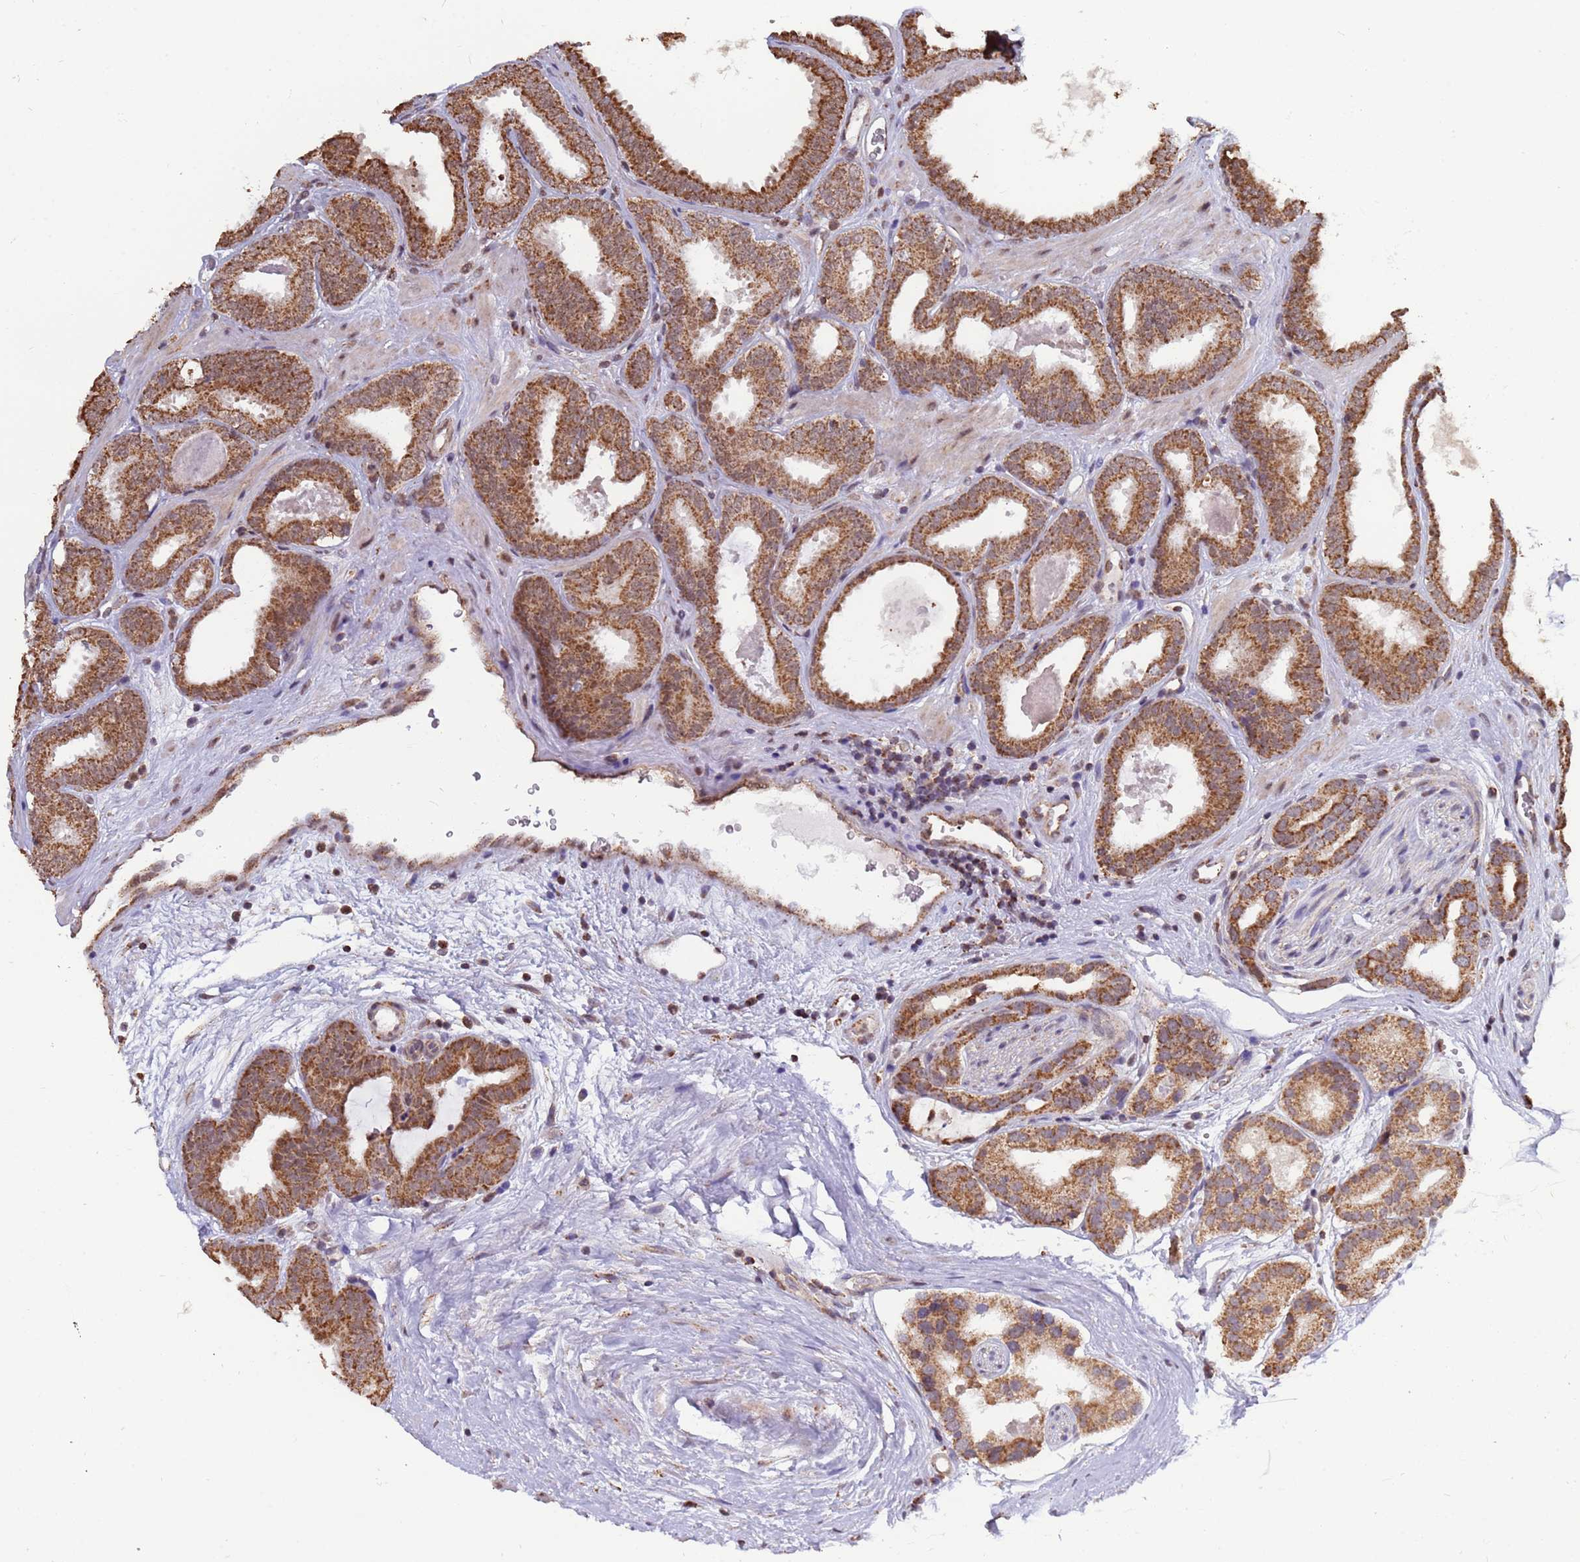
{"staining": {"intensity": "moderate", "quantity": ">75%", "location": "cytoplasmic/membranous"}, "tissue": "prostate cancer", "cell_type": "Tumor cells", "image_type": "cancer", "snomed": [{"axis": "morphology", "description": "Adenocarcinoma, High grade"}, {"axis": "topography", "description": "Prostate"}], "caption": "An immunohistochemistry (IHC) image of neoplastic tissue is shown. Protein staining in brown labels moderate cytoplasmic/membranous positivity in prostate adenocarcinoma (high-grade) within tumor cells.", "gene": "DENND2B", "patient": {"sex": "male", "age": 72}}